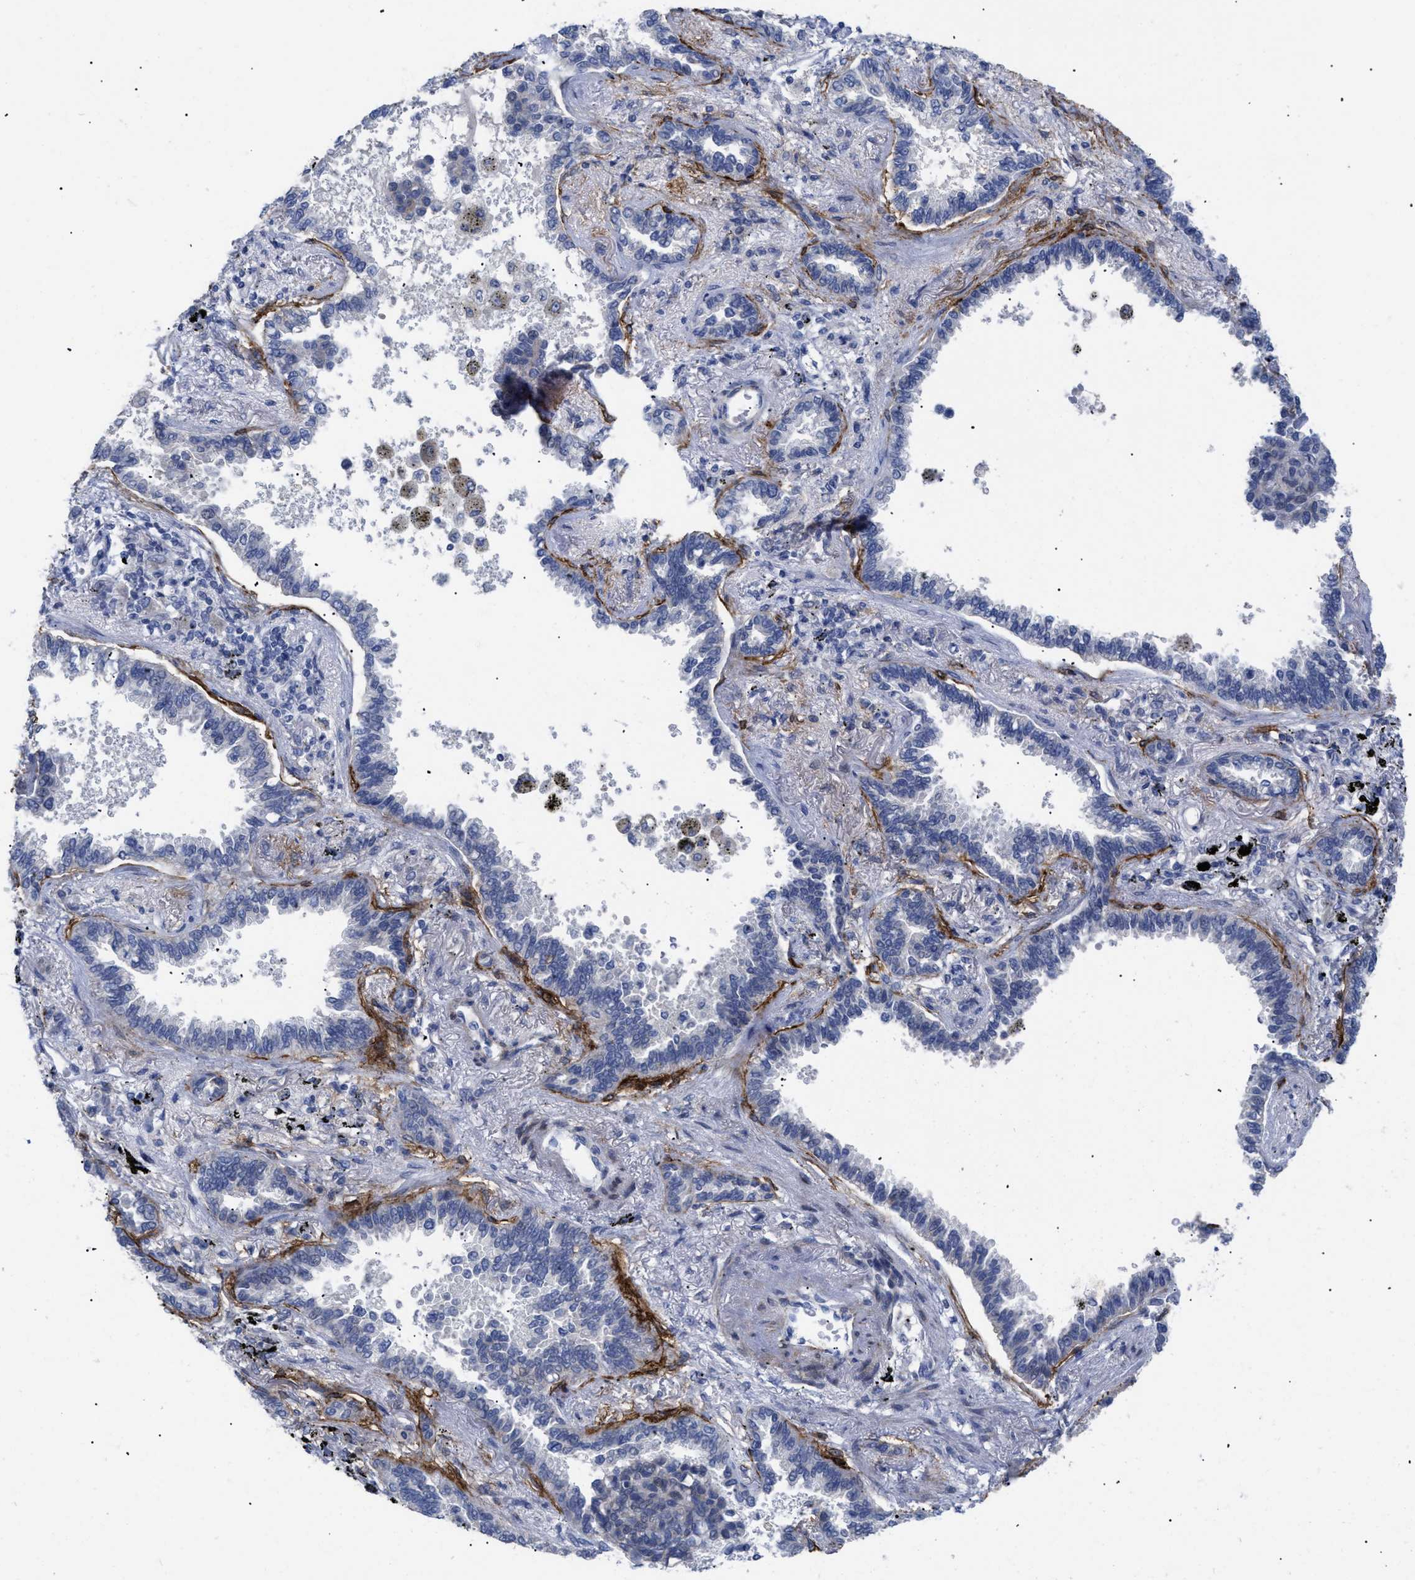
{"staining": {"intensity": "weak", "quantity": "25%-75%", "location": "cytoplasmic/membranous"}, "tissue": "lung cancer", "cell_type": "Tumor cells", "image_type": "cancer", "snomed": [{"axis": "morphology", "description": "Normal tissue, NOS"}, {"axis": "morphology", "description": "Adenocarcinoma, NOS"}, {"axis": "topography", "description": "Lung"}], "caption": "A high-resolution image shows immunohistochemistry staining of lung cancer, which shows weak cytoplasmic/membranous staining in approximately 25%-75% of tumor cells.", "gene": "CAV3", "patient": {"sex": "male", "age": 59}}